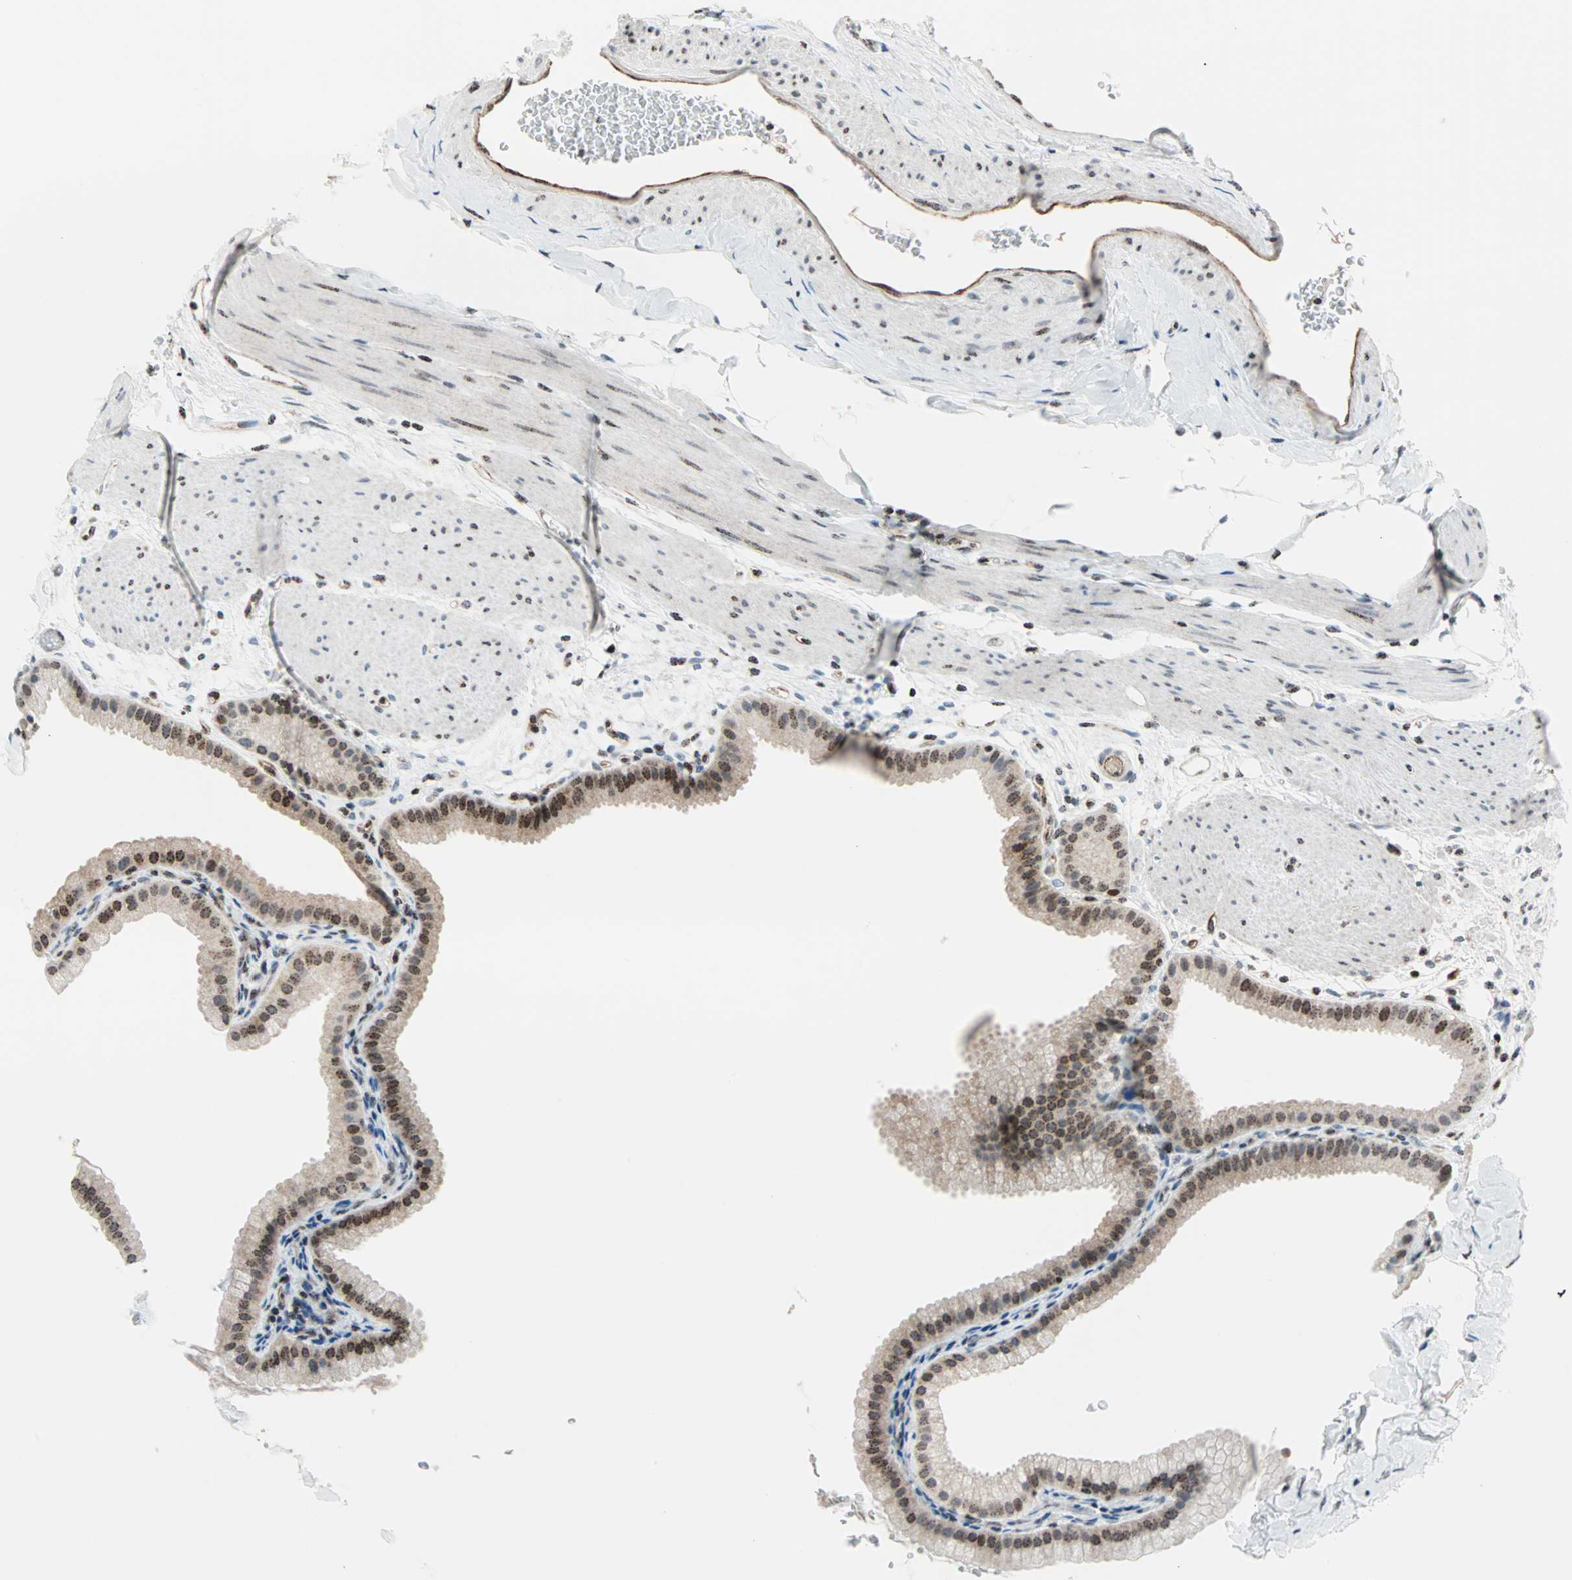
{"staining": {"intensity": "moderate", "quantity": "25%-75%", "location": "nuclear"}, "tissue": "gallbladder", "cell_type": "Glandular cells", "image_type": "normal", "snomed": [{"axis": "morphology", "description": "Normal tissue, NOS"}, {"axis": "topography", "description": "Gallbladder"}], "caption": "Glandular cells show medium levels of moderate nuclear positivity in about 25%-75% of cells in normal human gallbladder.", "gene": "CENPA", "patient": {"sex": "female", "age": 64}}